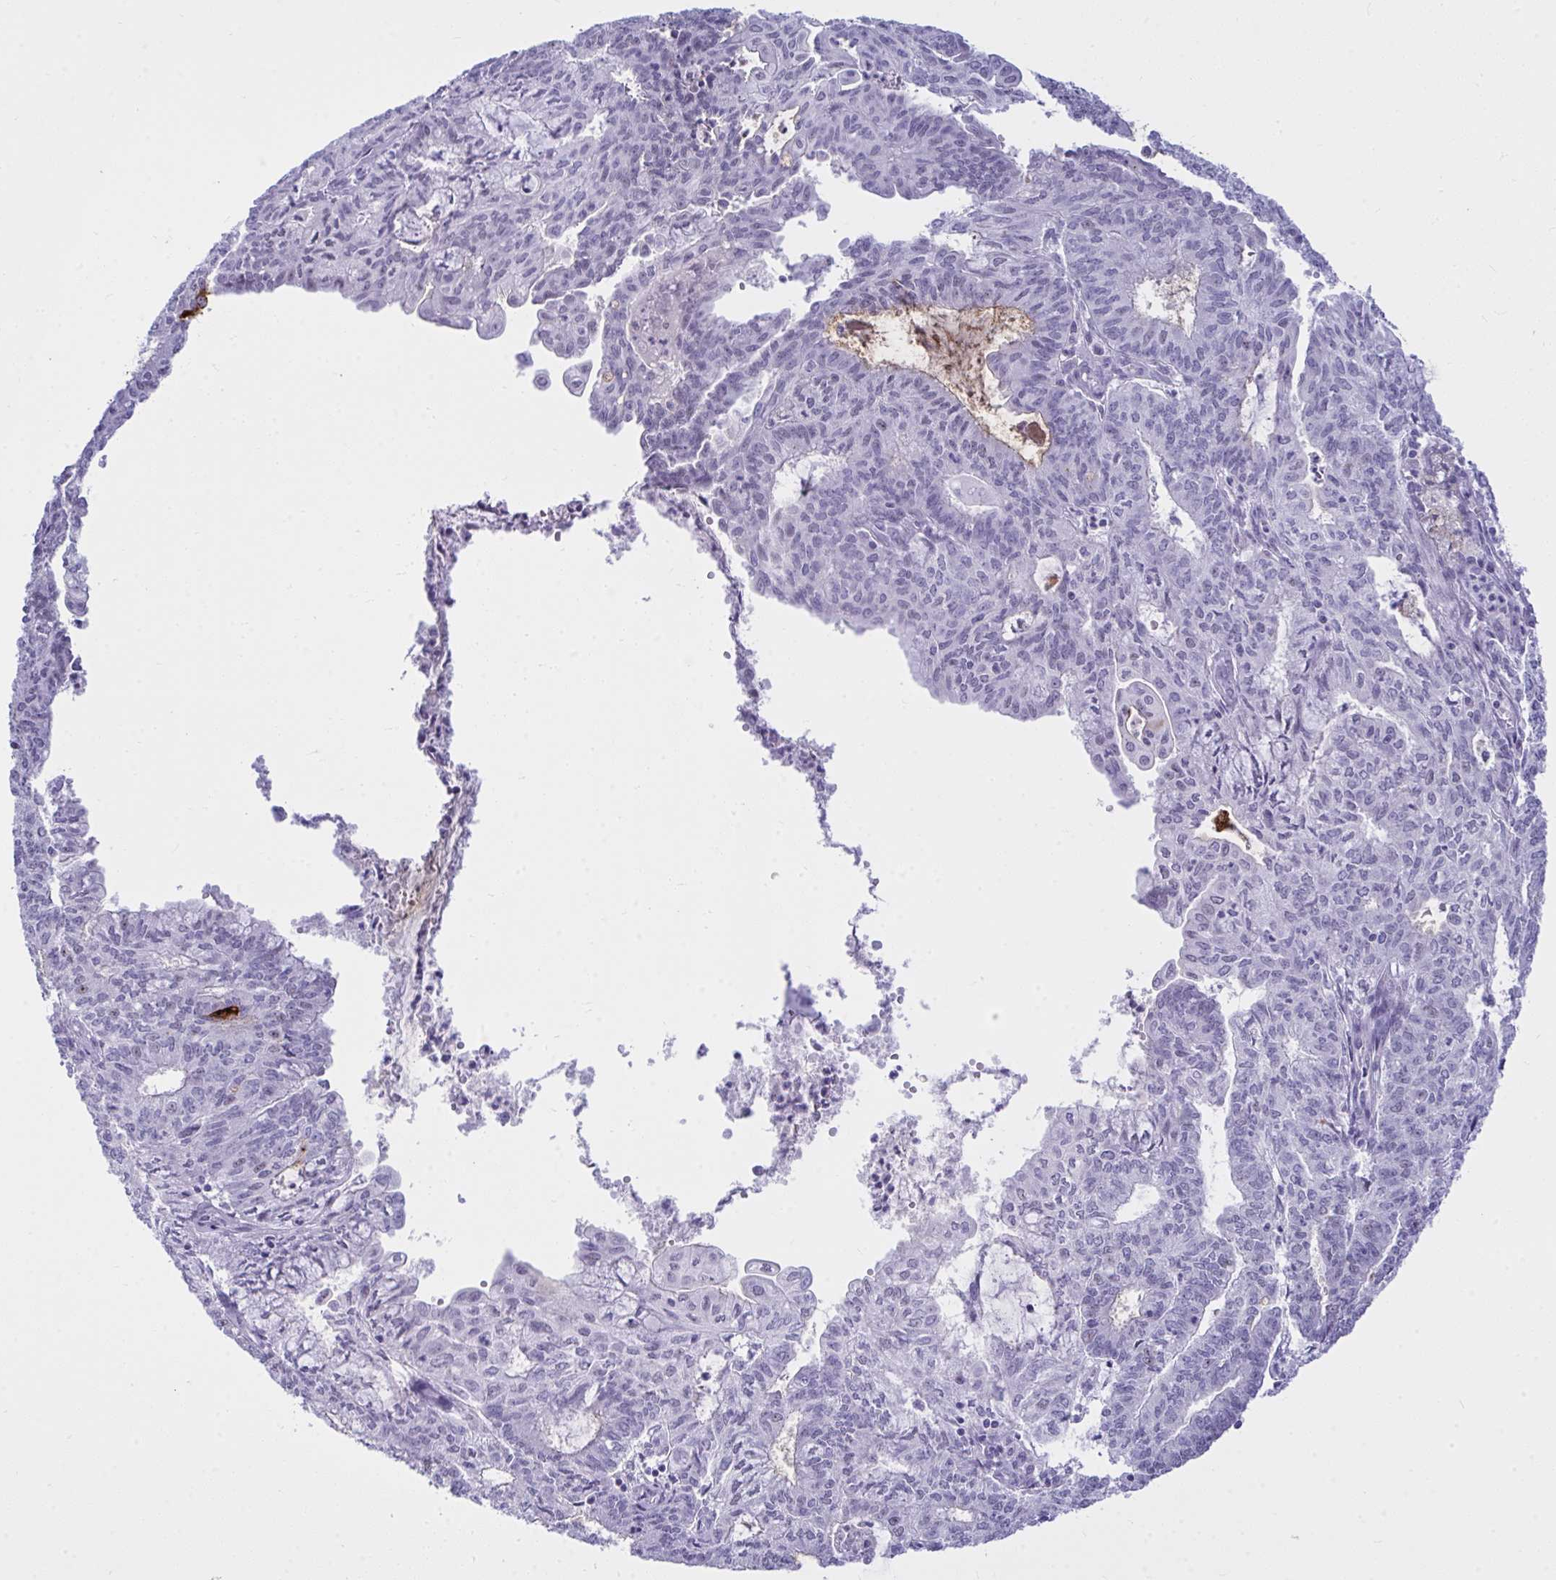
{"staining": {"intensity": "negative", "quantity": "none", "location": "none"}, "tissue": "endometrial cancer", "cell_type": "Tumor cells", "image_type": "cancer", "snomed": [{"axis": "morphology", "description": "Adenocarcinoma, NOS"}, {"axis": "topography", "description": "Endometrium"}], "caption": "Immunohistochemistry of human endometrial cancer displays no expression in tumor cells.", "gene": "OR5F1", "patient": {"sex": "female", "age": 61}}